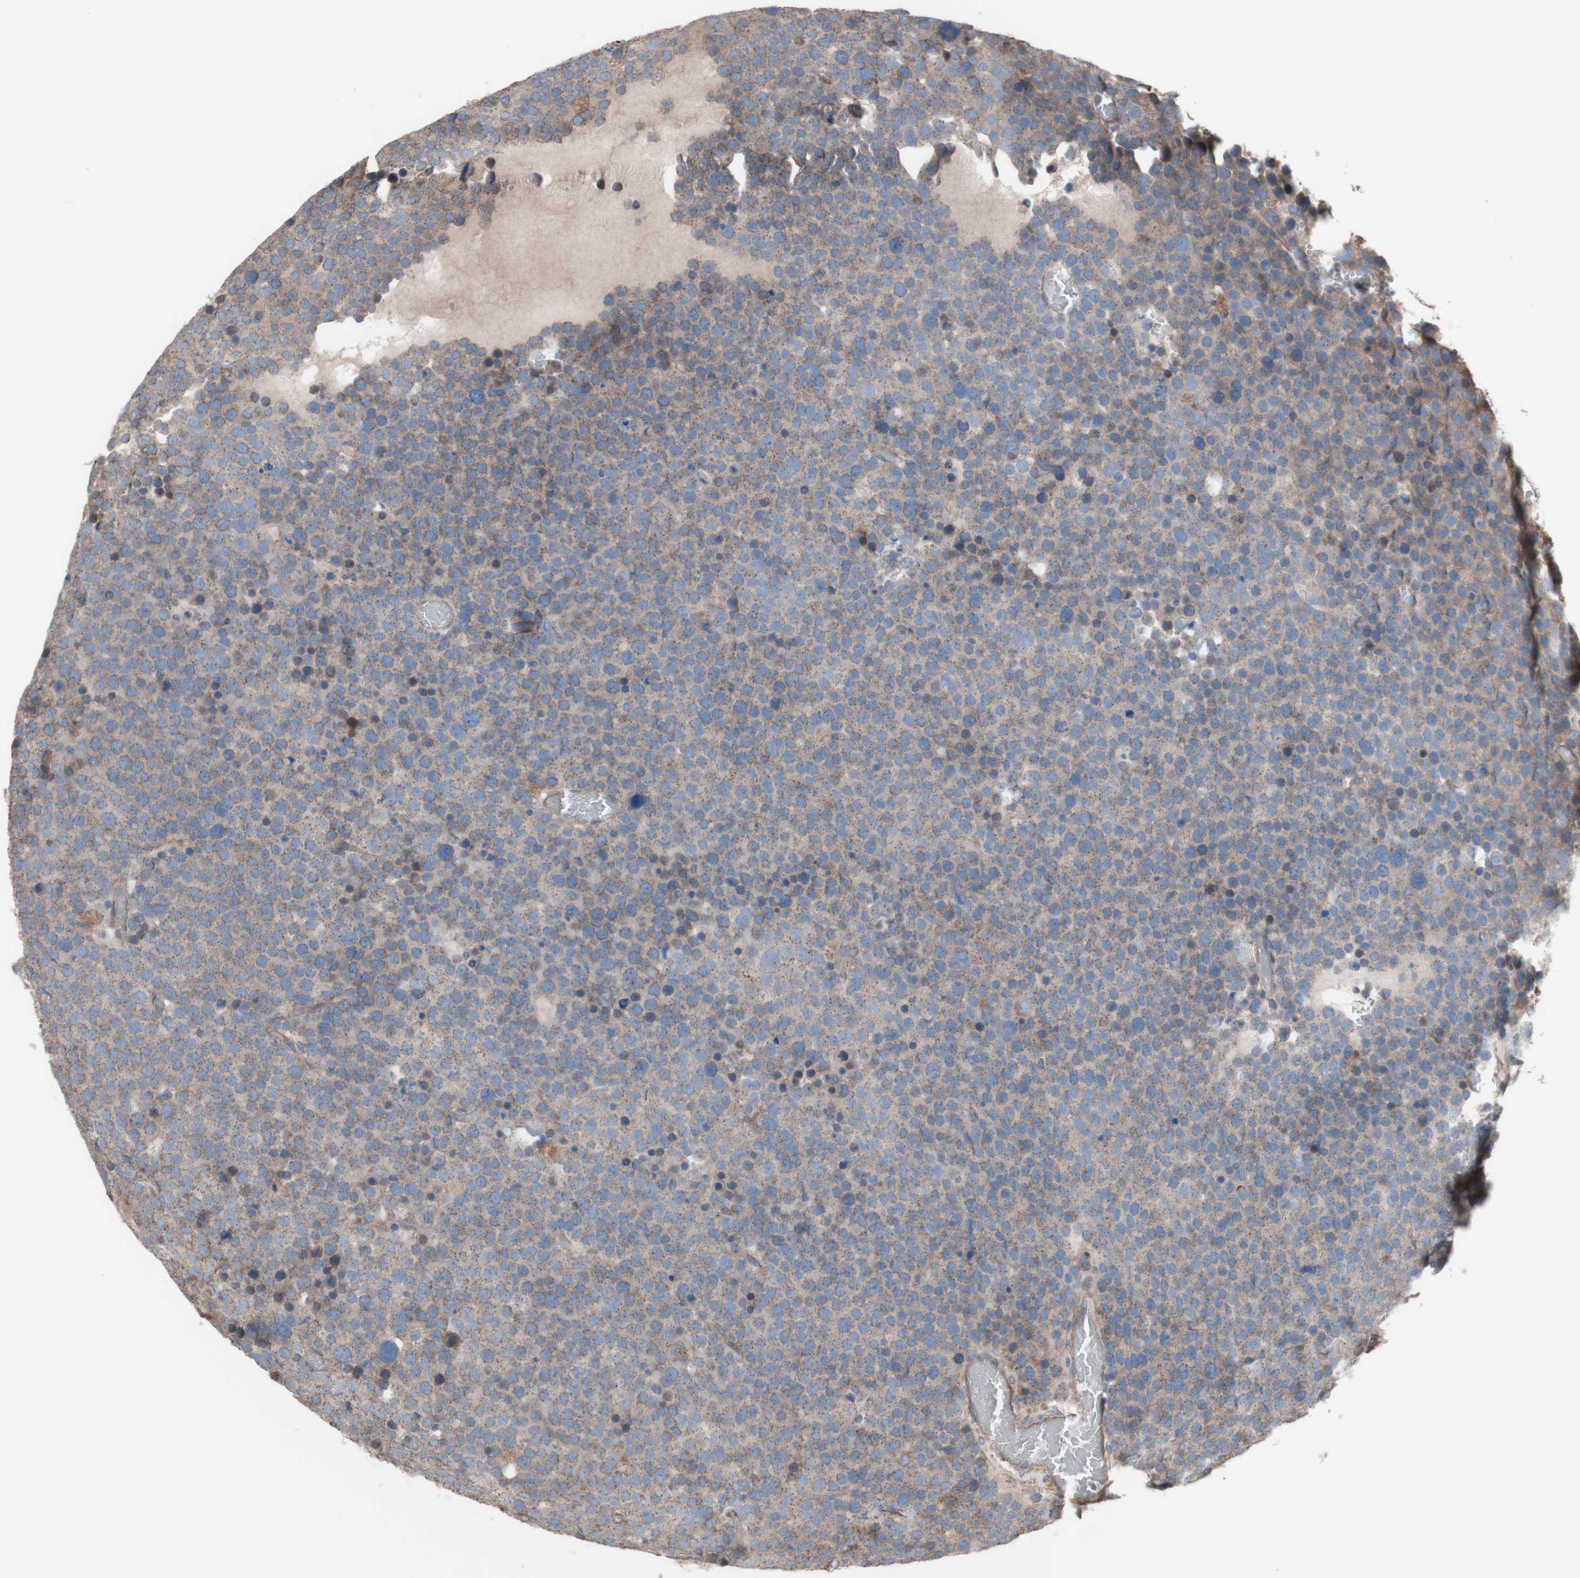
{"staining": {"intensity": "weak", "quantity": ">75%", "location": "cytoplasmic/membranous"}, "tissue": "testis cancer", "cell_type": "Tumor cells", "image_type": "cancer", "snomed": [{"axis": "morphology", "description": "Seminoma, NOS"}, {"axis": "topography", "description": "Testis"}], "caption": "Protein expression analysis of seminoma (testis) demonstrates weak cytoplasmic/membranous positivity in about >75% of tumor cells.", "gene": "COPB1", "patient": {"sex": "male", "age": 71}}